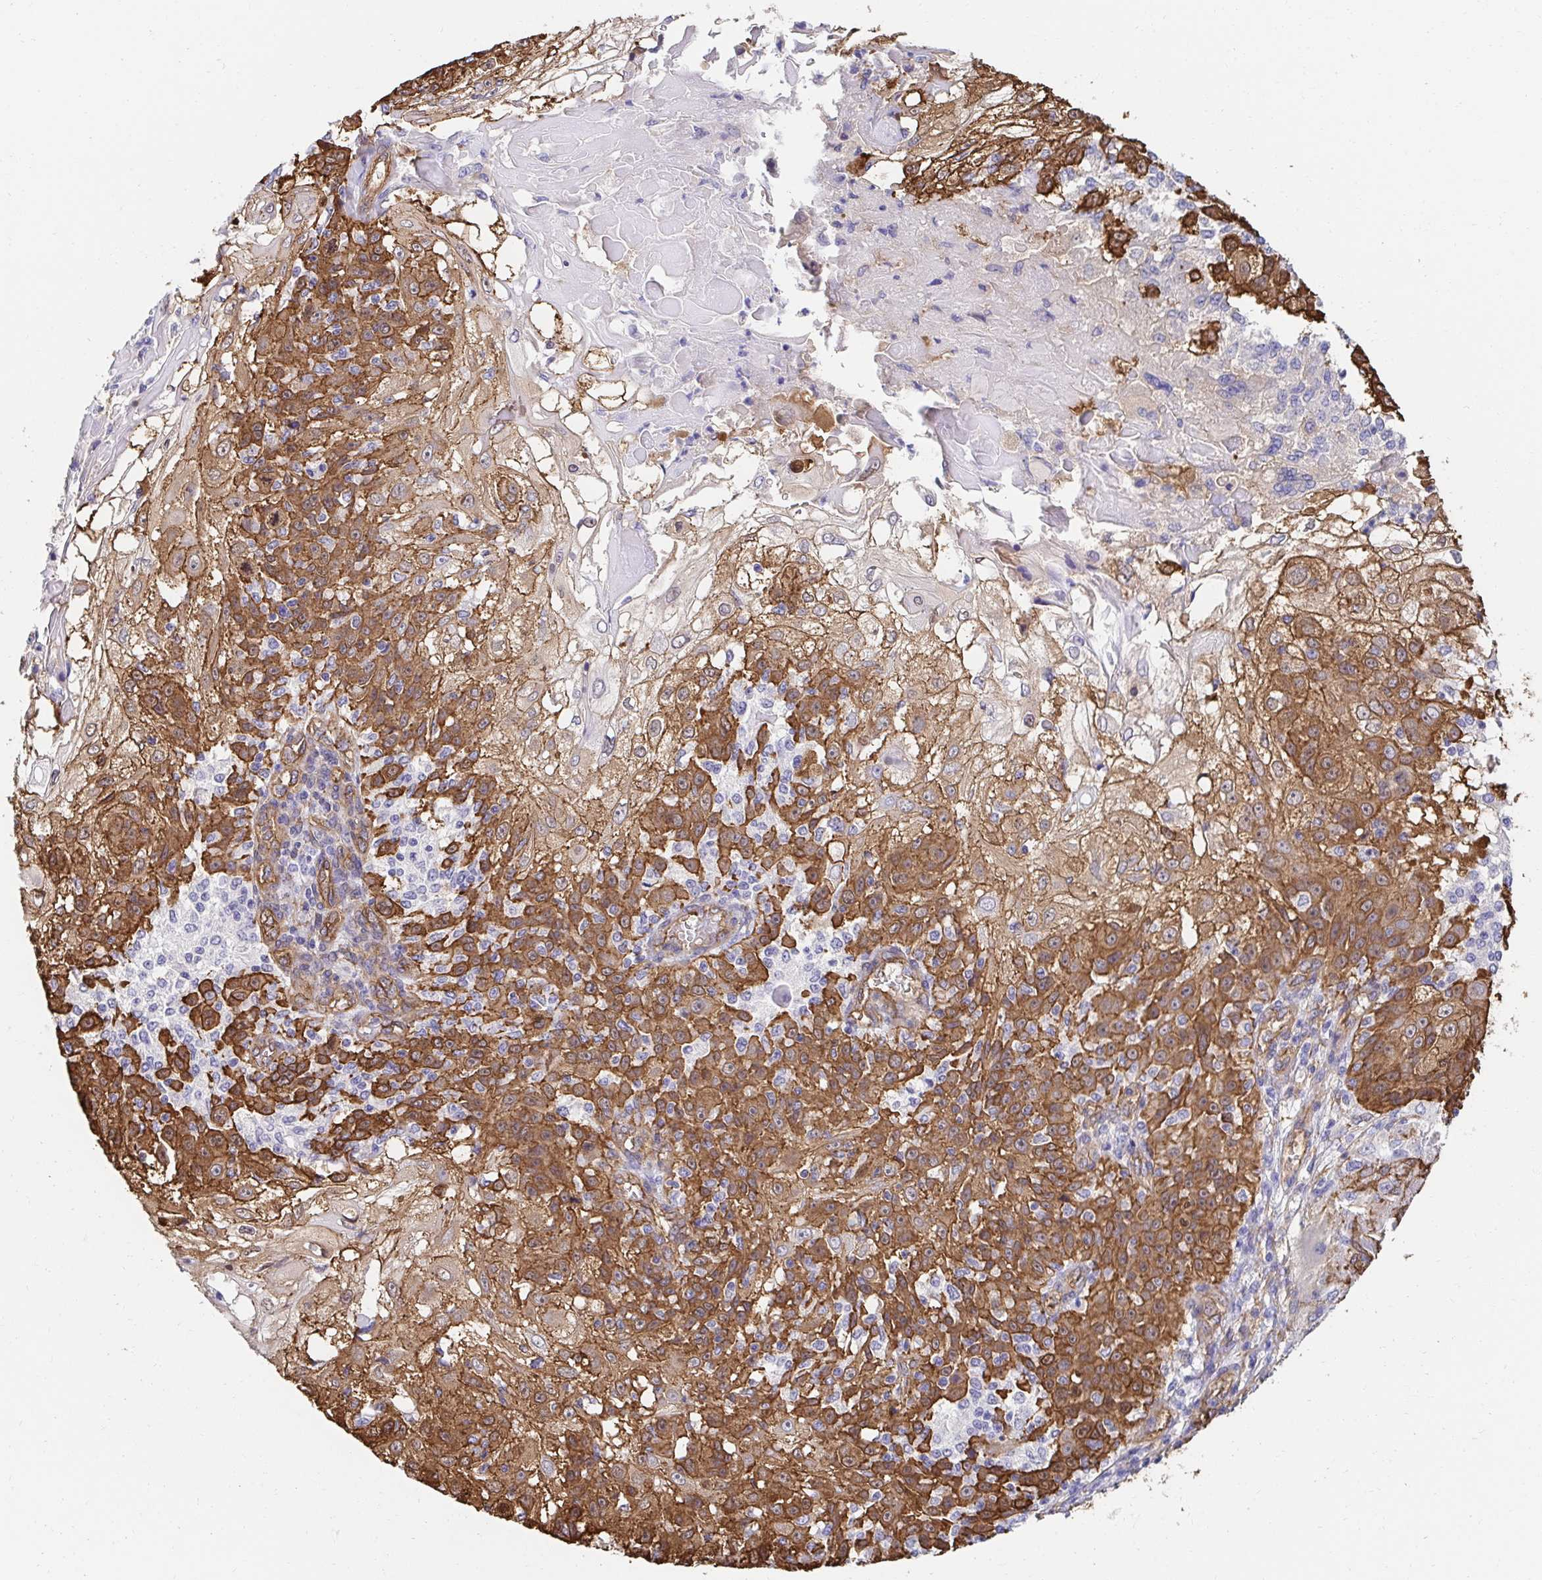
{"staining": {"intensity": "strong", "quantity": ">75%", "location": "cytoplasmic/membranous"}, "tissue": "skin cancer", "cell_type": "Tumor cells", "image_type": "cancer", "snomed": [{"axis": "morphology", "description": "Normal tissue, NOS"}, {"axis": "morphology", "description": "Squamous cell carcinoma, NOS"}, {"axis": "topography", "description": "Skin"}], "caption": "Immunohistochemical staining of human squamous cell carcinoma (skin) exhibits strong cytoplasmic/membranous protein expression in about >75% of tumor cells. The staining was performed using DAB, with brown indicating positive protein expression. Nuclei are stained blue with hematoxylin.", "gene": "CTTN", "patient": {"sex": "female", "age": 83}}